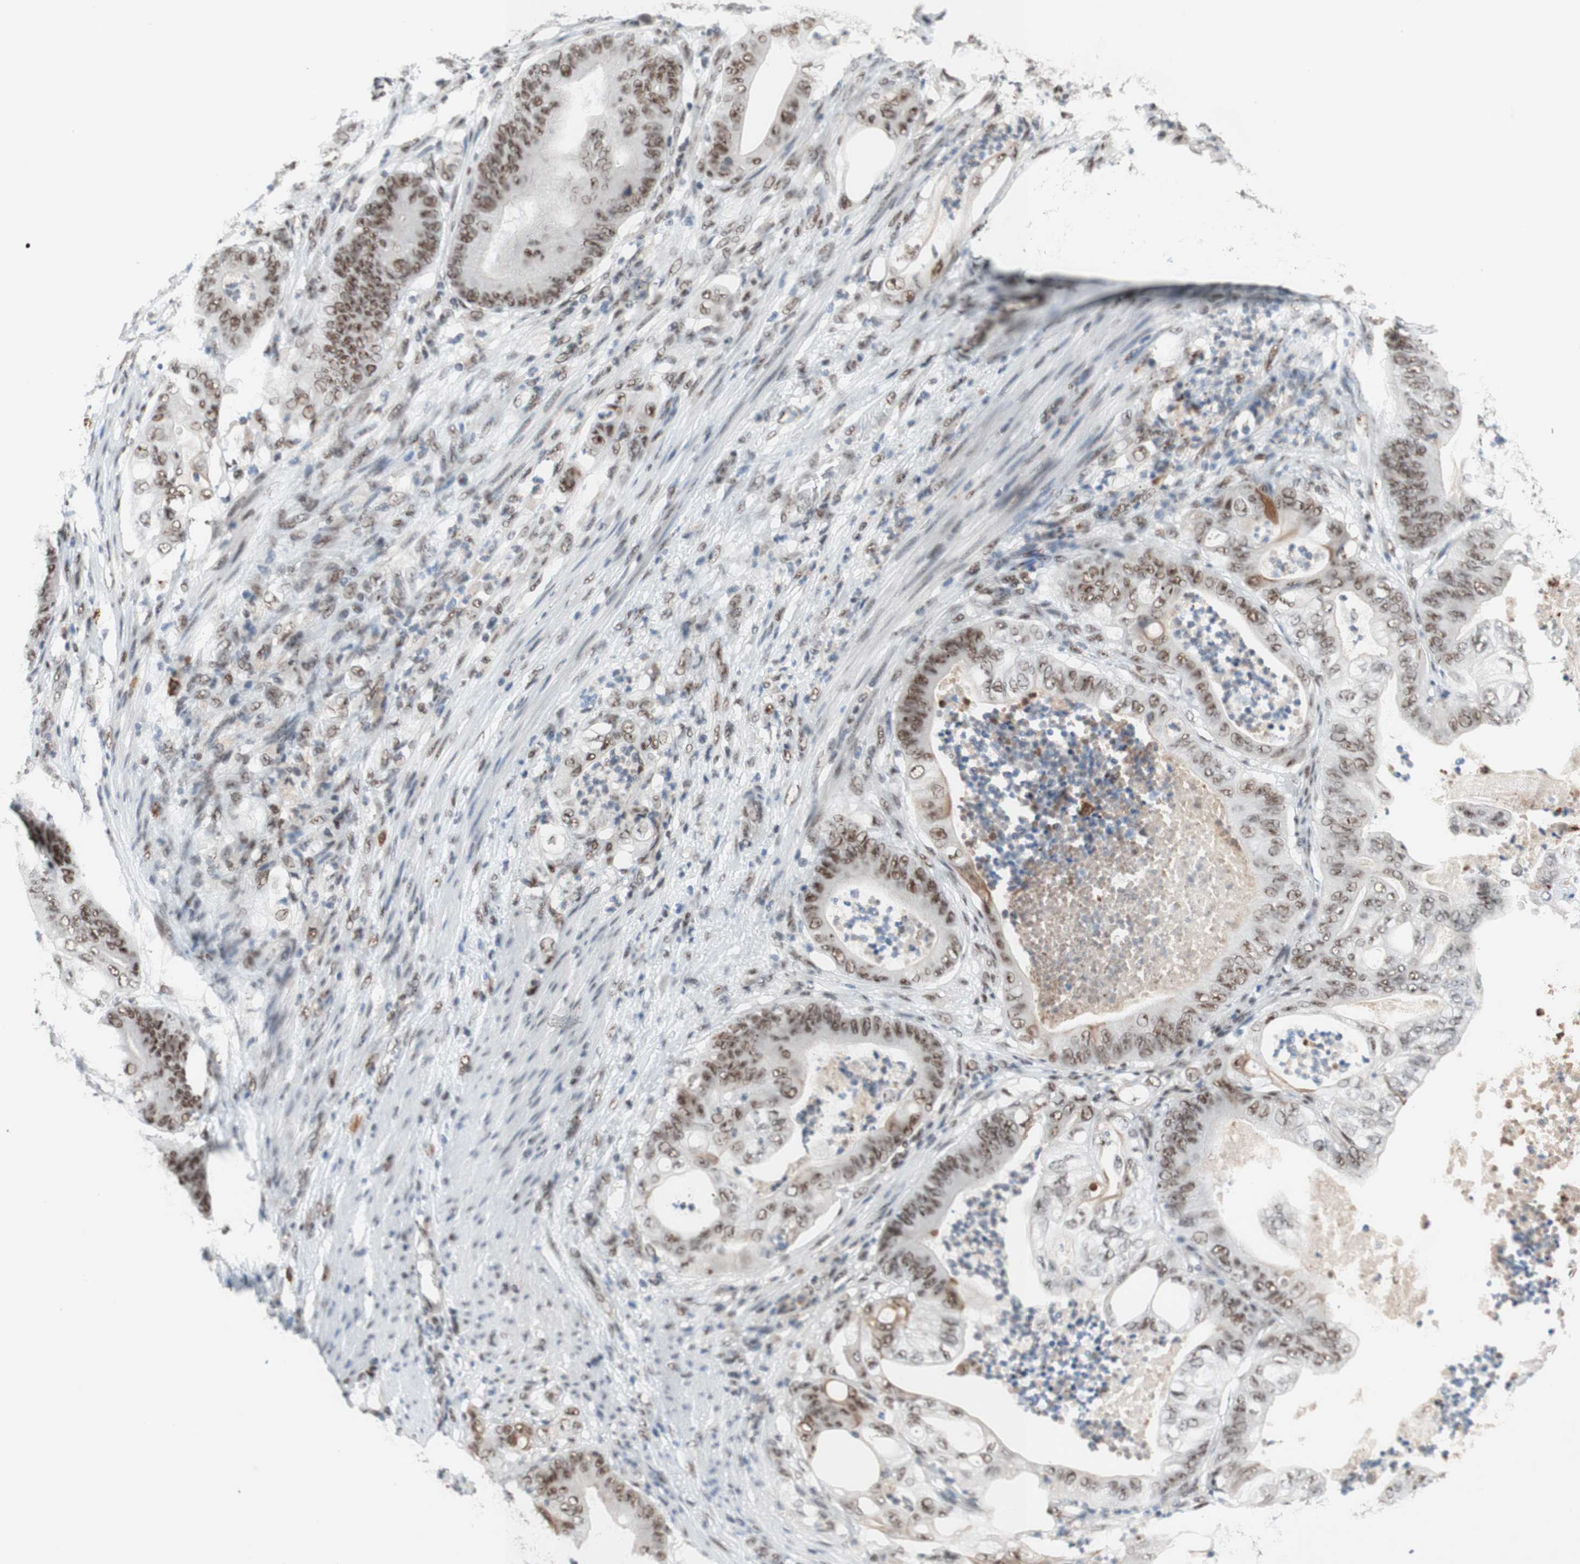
{"staining": {"intensity": "moderate", "quantity": ">75%", "location": "nuclear"}, "tissue": "stomach cancer", "cell_type": "Tumor cells", "image_type": "cancer", "snomed": [{"axis": "morphology", "description": "Adenocarcinoma, NOS"}, {"axis": "topography", "description": "Stomach"}], "caption": "IHC histopathology image of stomach cancer (adenocarcinoma) stained for a protein (brown), which exhibits medium levels of moderate nuclear positivity in about >75% of tumor cells.", "gene": "PRPF19", "patient": {"sex": "female", "age": 73}}